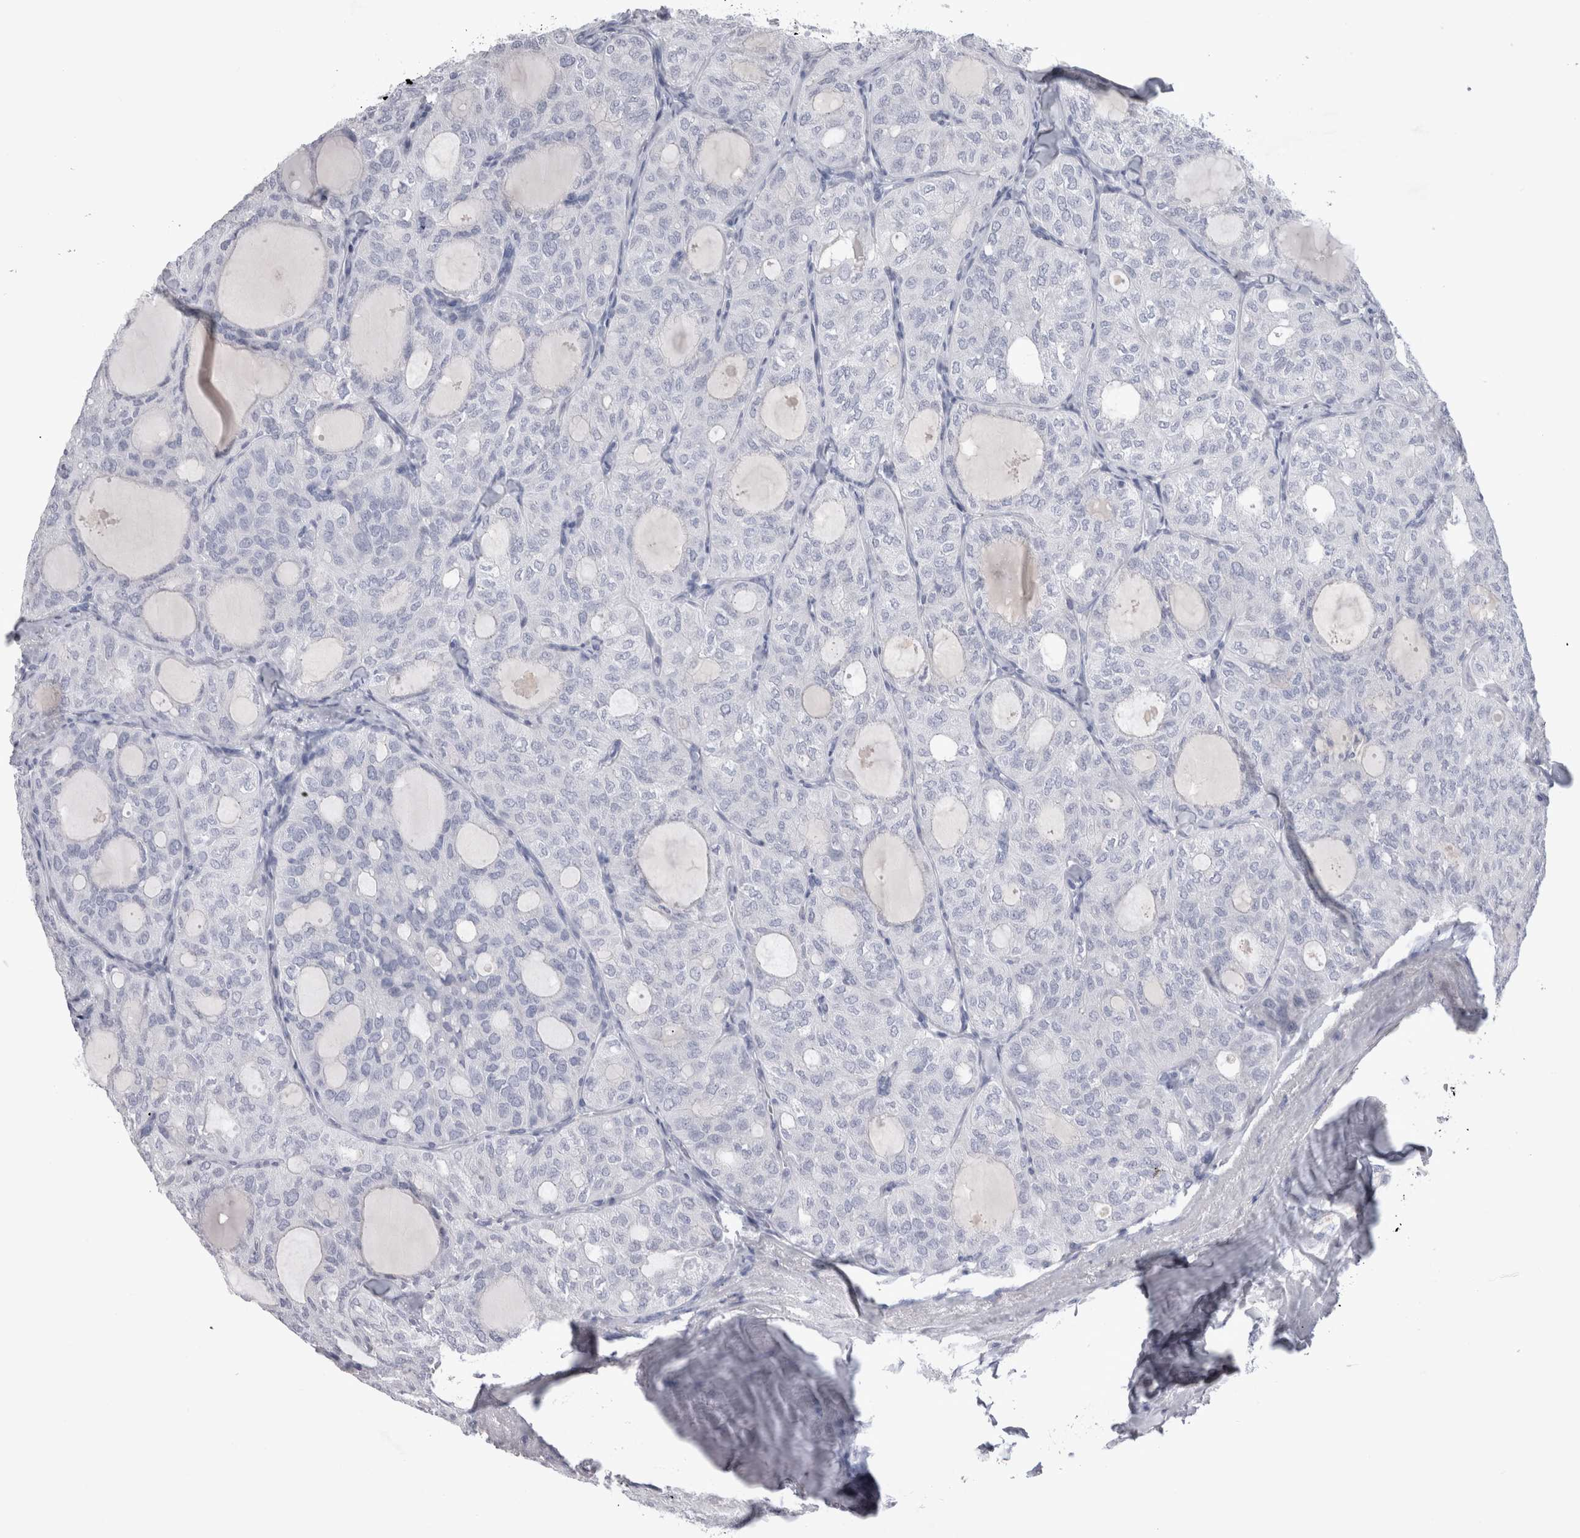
{"staining": {"intensity": "negative", "quantity": "none", "location": "none"}, "tissue": "thyroid cancer", "cell_type": "Tumor cells", "image_type": "cancer", "snomed": [{"axis": "morphology", "description": "Follicular adenoma carcinoma, NOS"}, {"axis": "topography", "description": "Thyroid gland"}], "caption": "This is an immunohistochemistry (IHC) histopathology image of thyroid cancer. There is no positivity in tumor cells.", "gene": "ADAM2", "patient": {"sex": "male", "age": 75}}